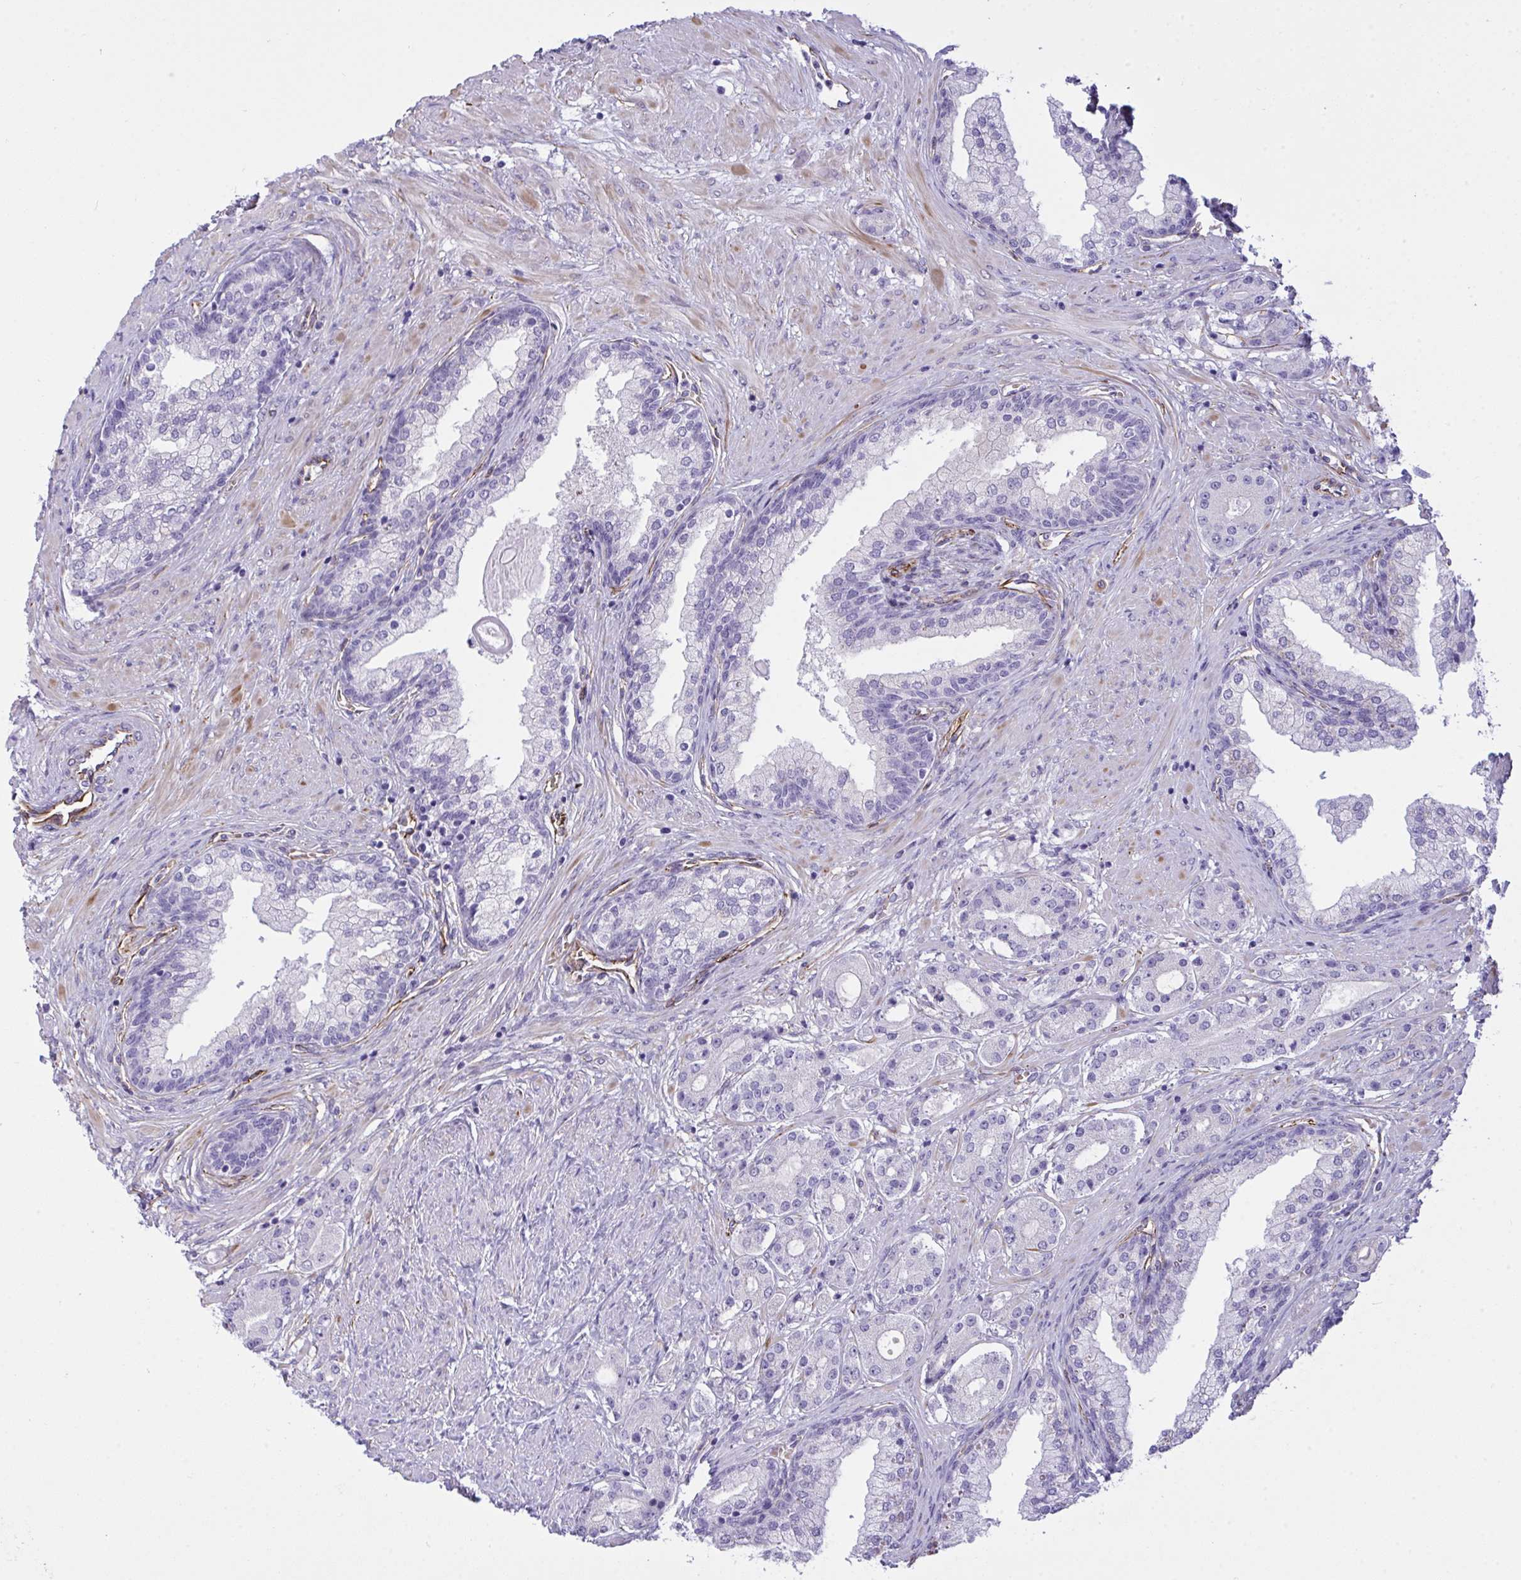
{"staining": {"intensity": "negative", "quantity": "none", "location": "none"}, "tissue": "prostate cancer", "cell_type": "Tumor cells", "image_type": "cancer", "snomed": [{"axis": "morphology", "description": "Adenocarcinoma, High grade"}, {"axis": "topography", "description": "Prostate"}], "caption": "This is an immunohistochemistry (IHC) photomicrograph of prostate cancer. There is no expression in tumor cells.", "gene": "SLC35B1", "patient": {"sex": "male", "age": 67}}